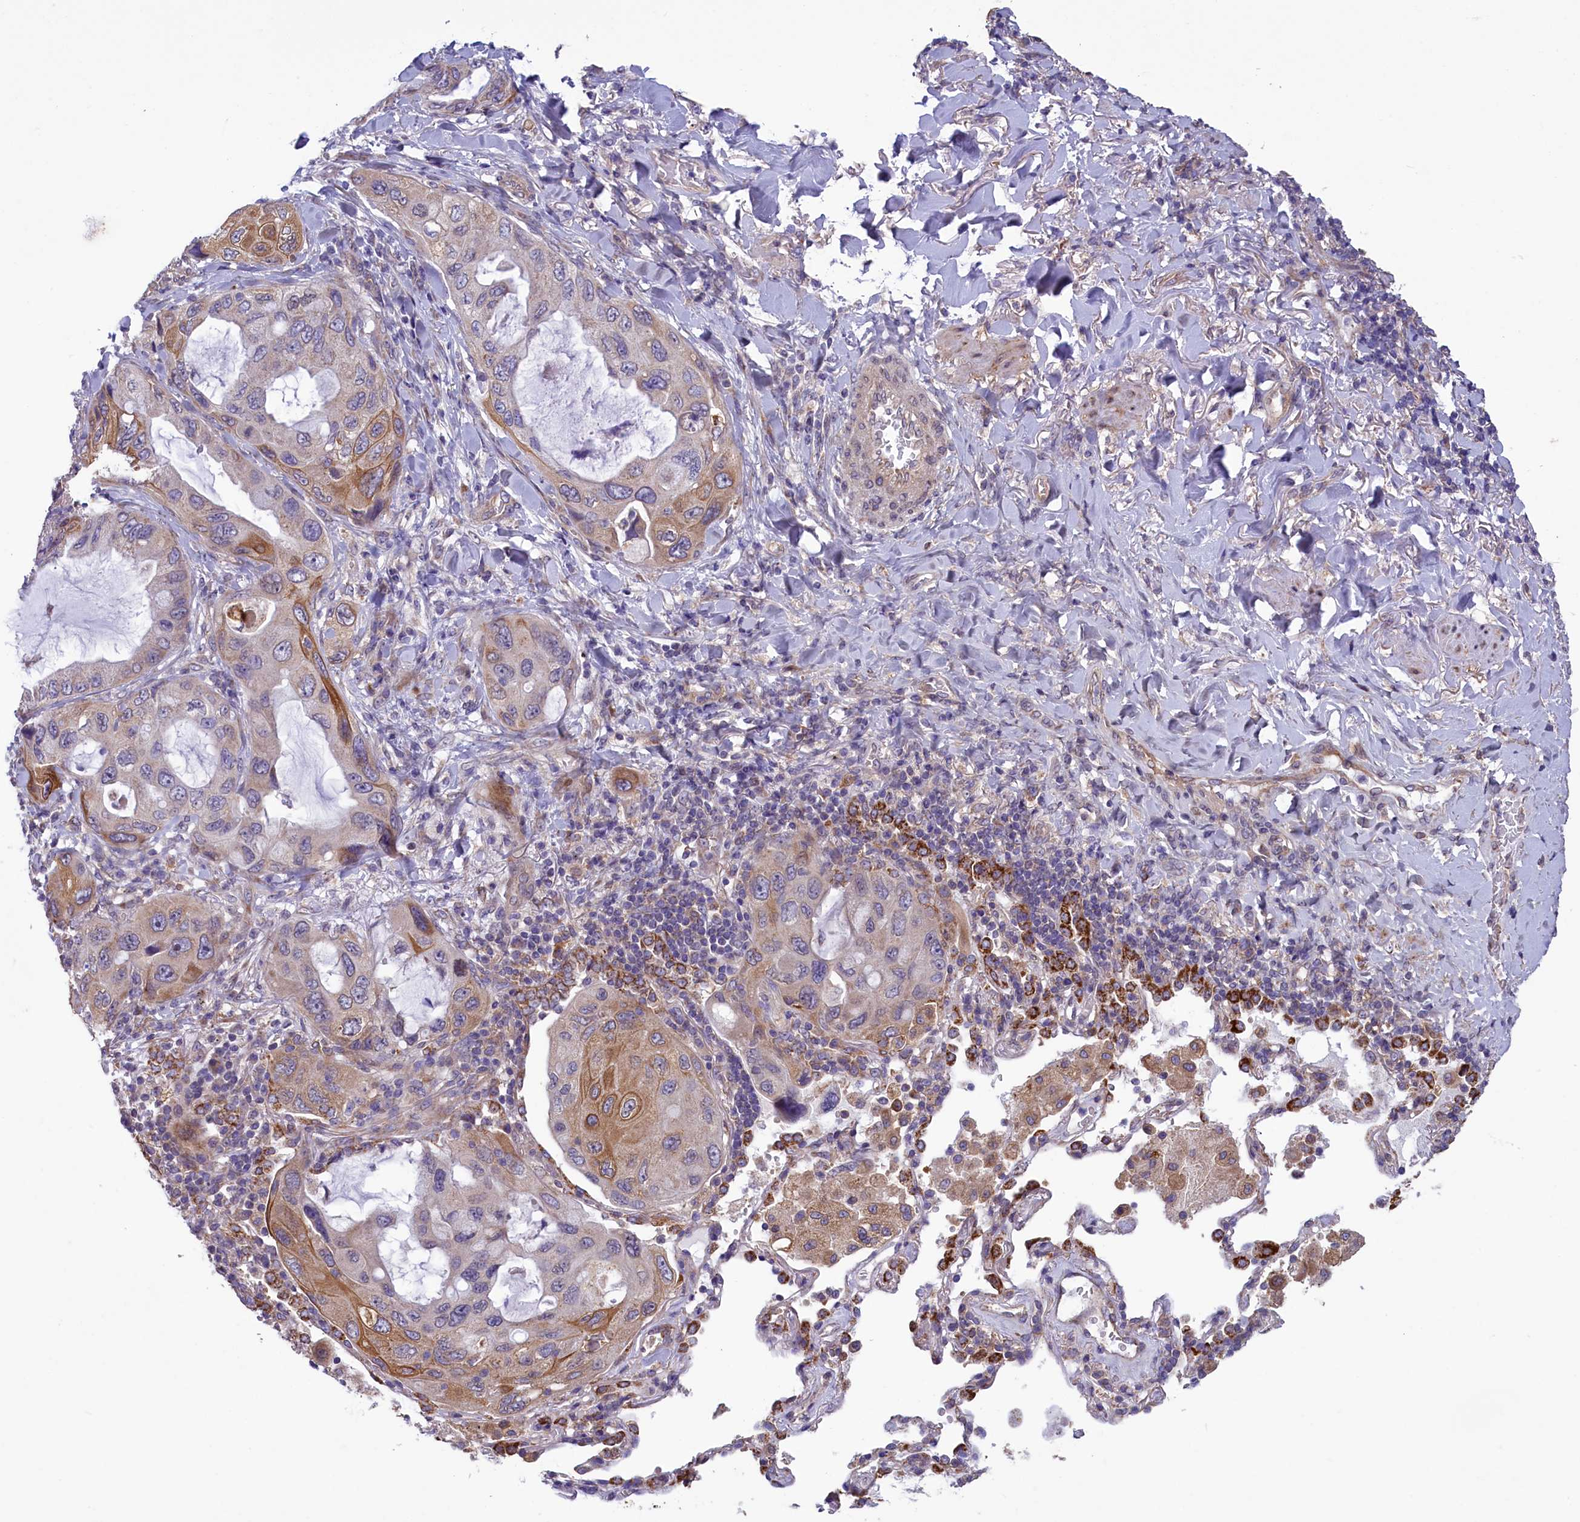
{"staining": {"intensity": "moderate", "quantity": "<25%", "location": "cytoplasmic/membranous"}, "tissue": "lung cancer", "cell_type": "Tumor cells", "image_type": "cancer", "snomed": [{"axis": "morphology", "description": "Squamous cell carcinoma, NOS"}, {"axis": "topography", "description": "Lung"}], "caption": "Immunohistochemical staining of human lung squamous cell carcinoma shows moderate cytoplasmic/membranous protein staining in approximately <25% of tumor cells.", "gene": "ACAD8", "patient": {"sex": "female", "age": 73}}